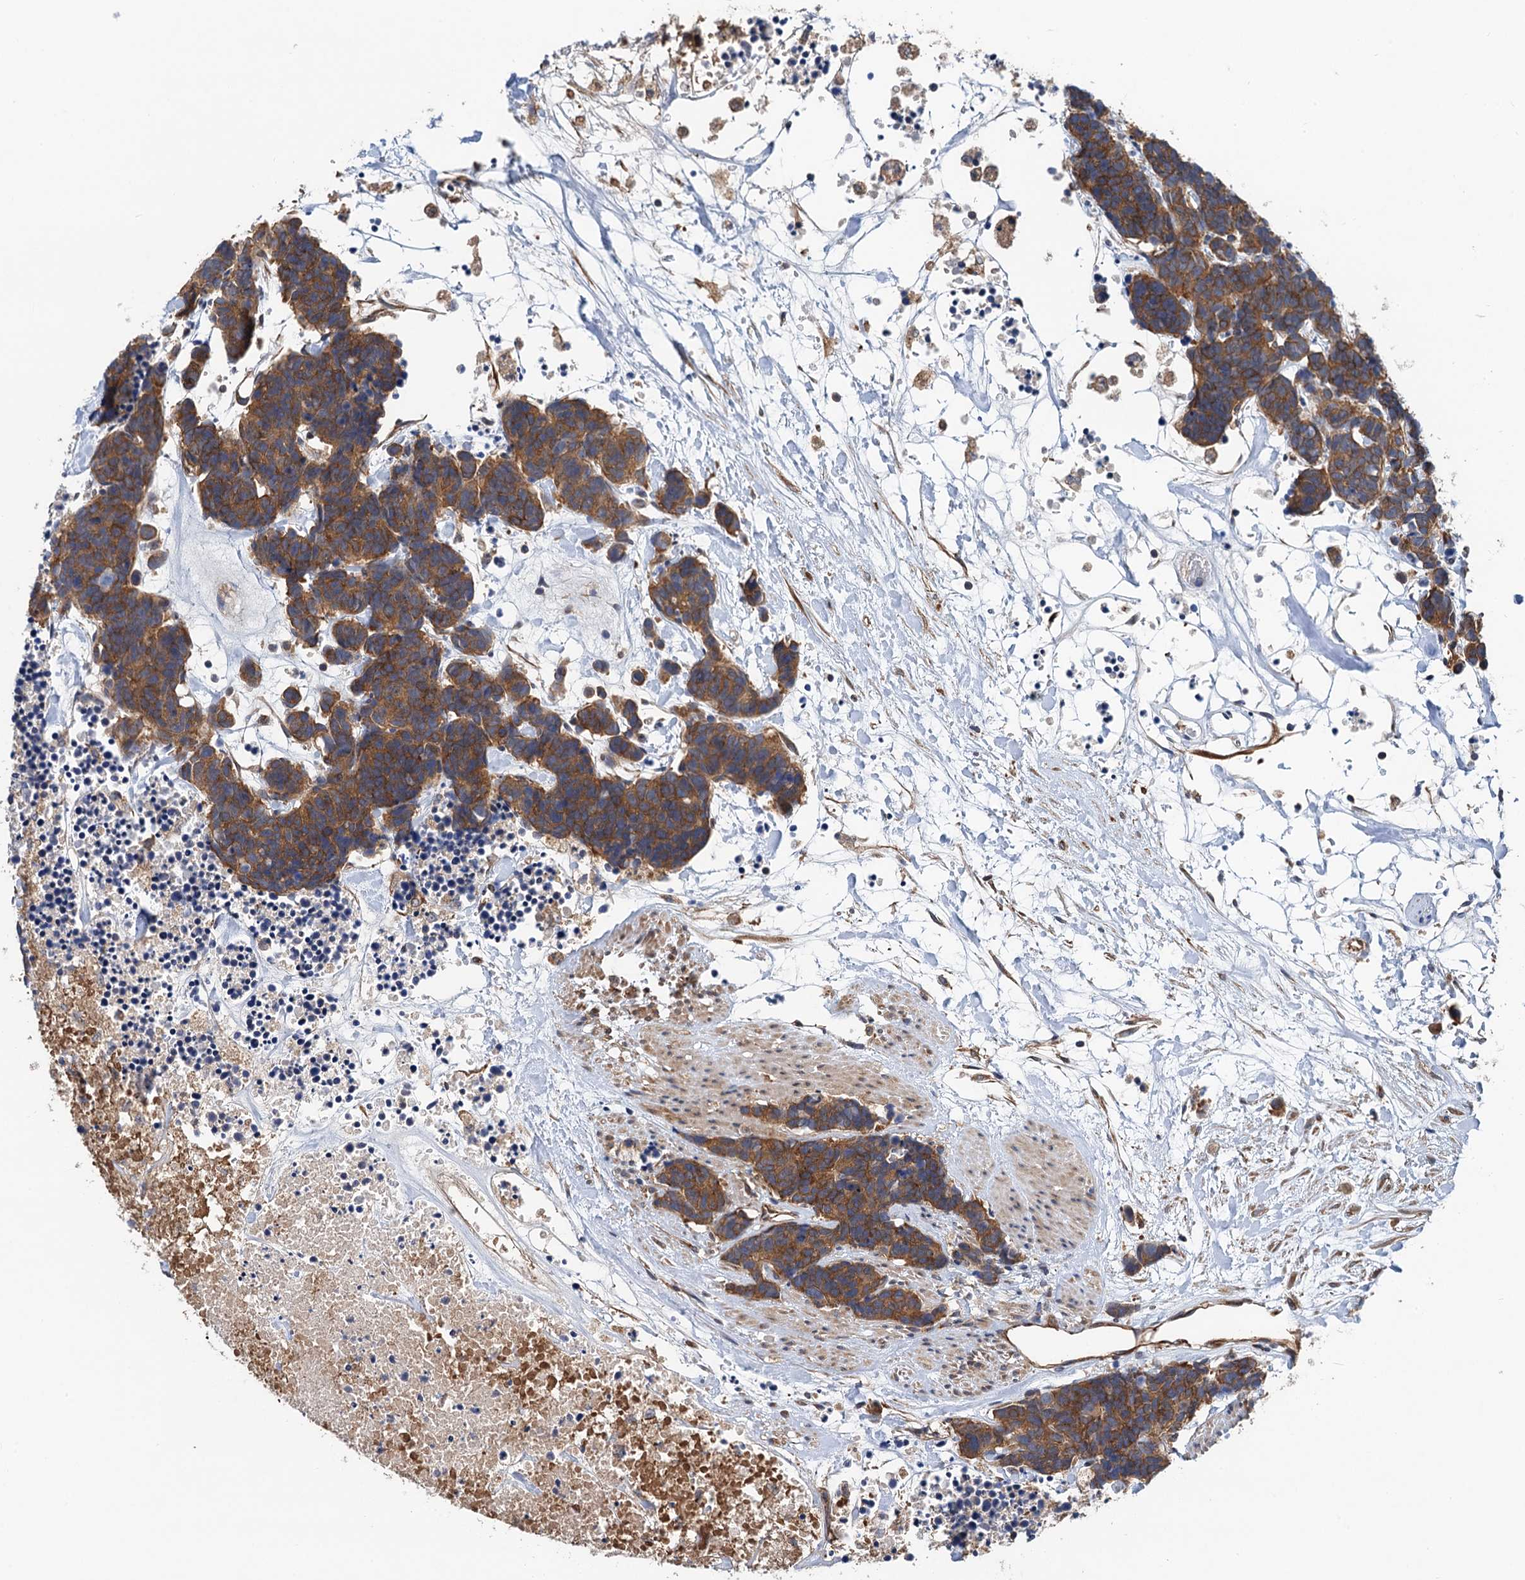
{"staining": {"intensity": "moderate", "quantity": ">75%", "location": "cytoplasmic/membranous"}, "tissue": "carcinoid", "cell_type": "Tumor cells", "image_type": "cancer", "snomed": [{"axis": "morphology", "description": "Carcinoma, NOS"}, {"axis": "morphology", "description": "Carcinoid, malignant, NOS"}, {"axis": "topography", "description": "Urinary bladder"}], "caption": "Immunohistochemical staining of human malignant carcinoid displays medium levels of moderate cytoplasmic/membranous positivity in about >75% of tumor cells.", "gene": "PJA2", "patient": {"sex": "male", "age": 57}}